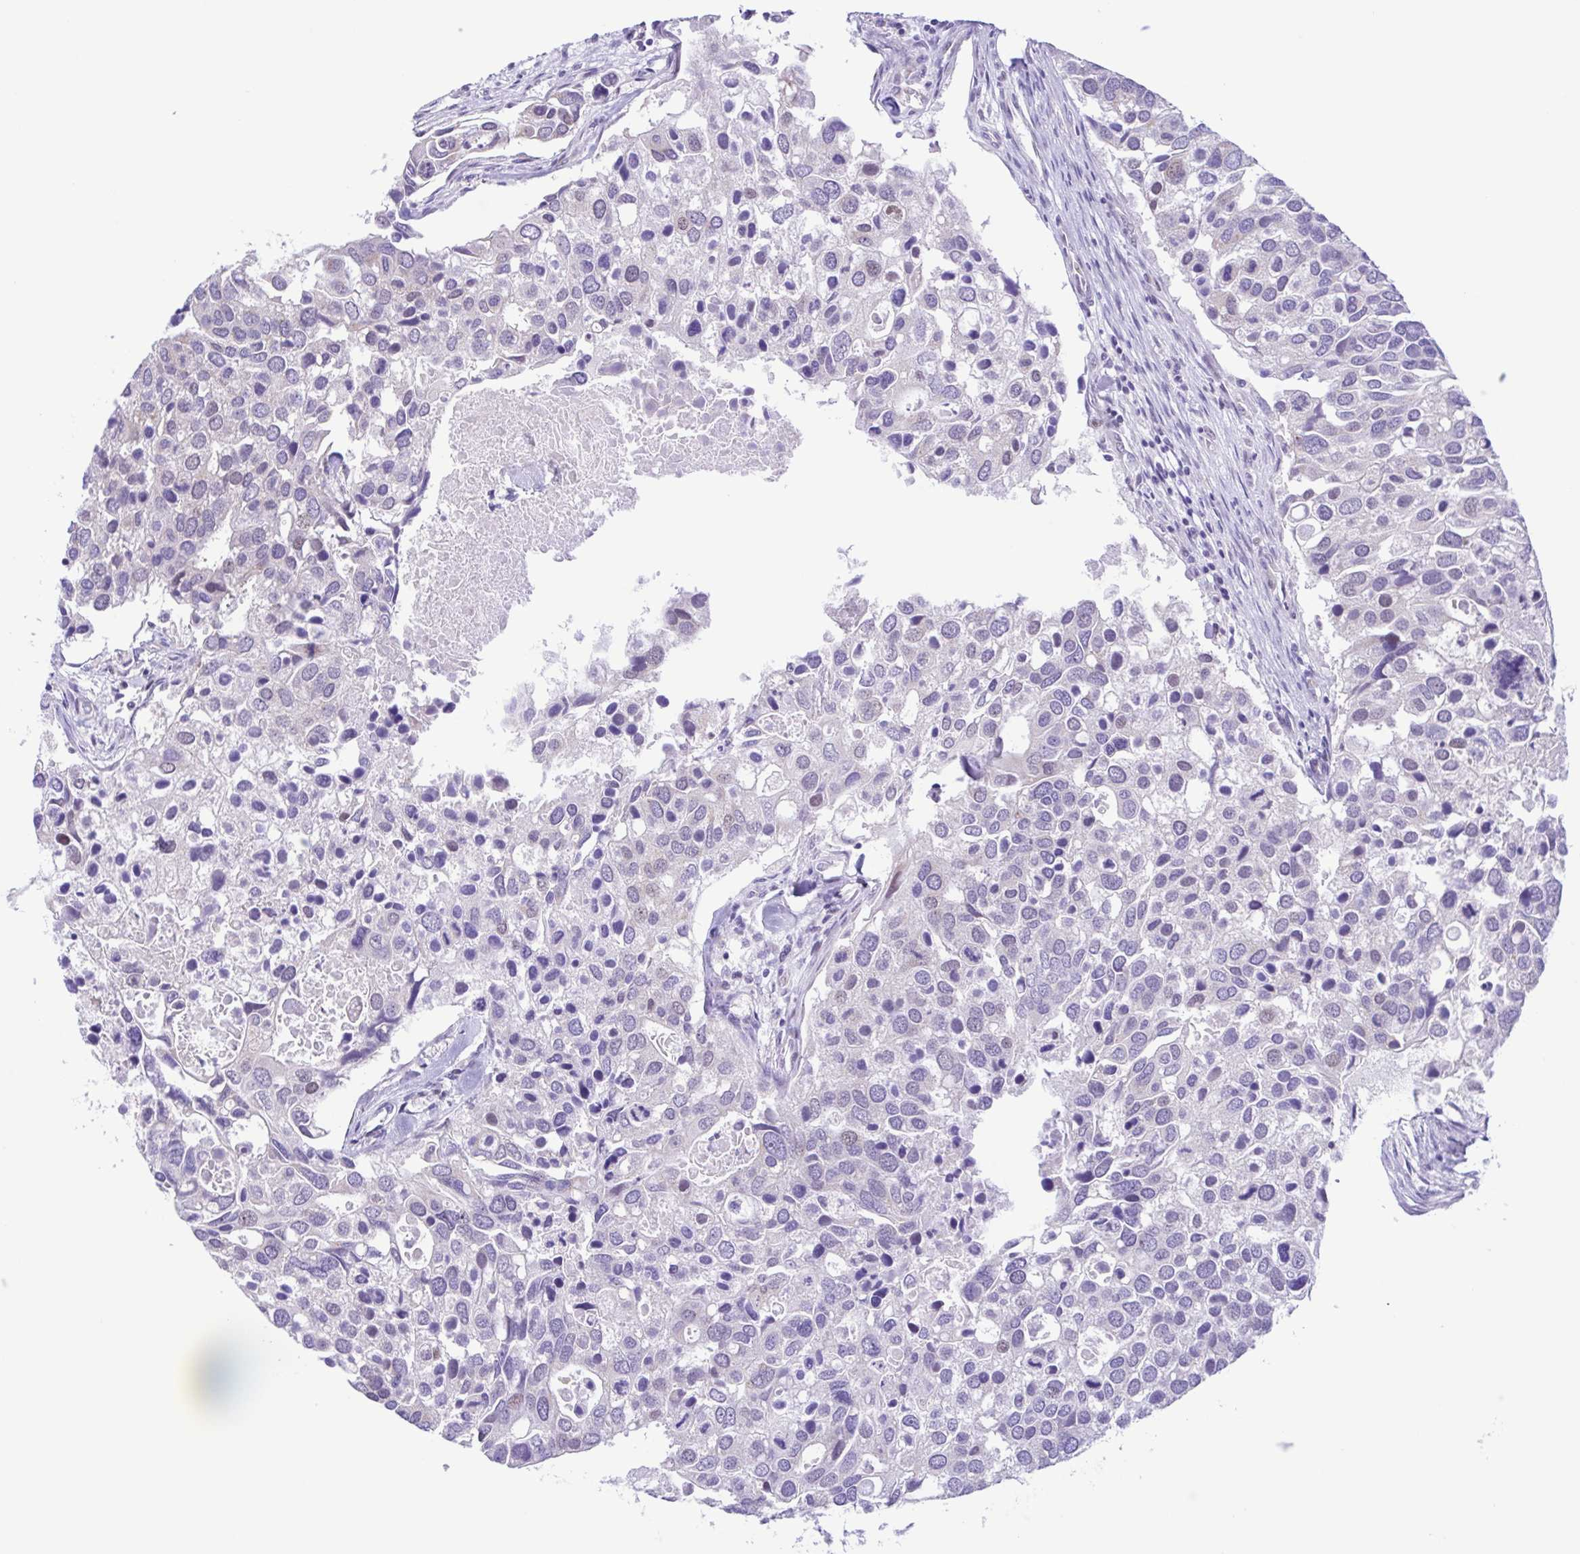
{"staining": {"intensity": "negative", "quantity": "none", "location": "none"}, "tissue": "breast cancer", "cell_type": "Tumor cells", "image_type": "cancer", "snomed": [{"axis": "morphology", "description": "Duct carcinoma"}, {"axis": "topography", "description": "Breast"}], "caption": "High power microscopy photomicrograph of an immunohistochemistry (IHC) image of invasive ductal carcinoma (breast), revealing no significant positivity in tumor cells.", "gene": "TGM3", "patient": {"sex": "female", "age": 83}}